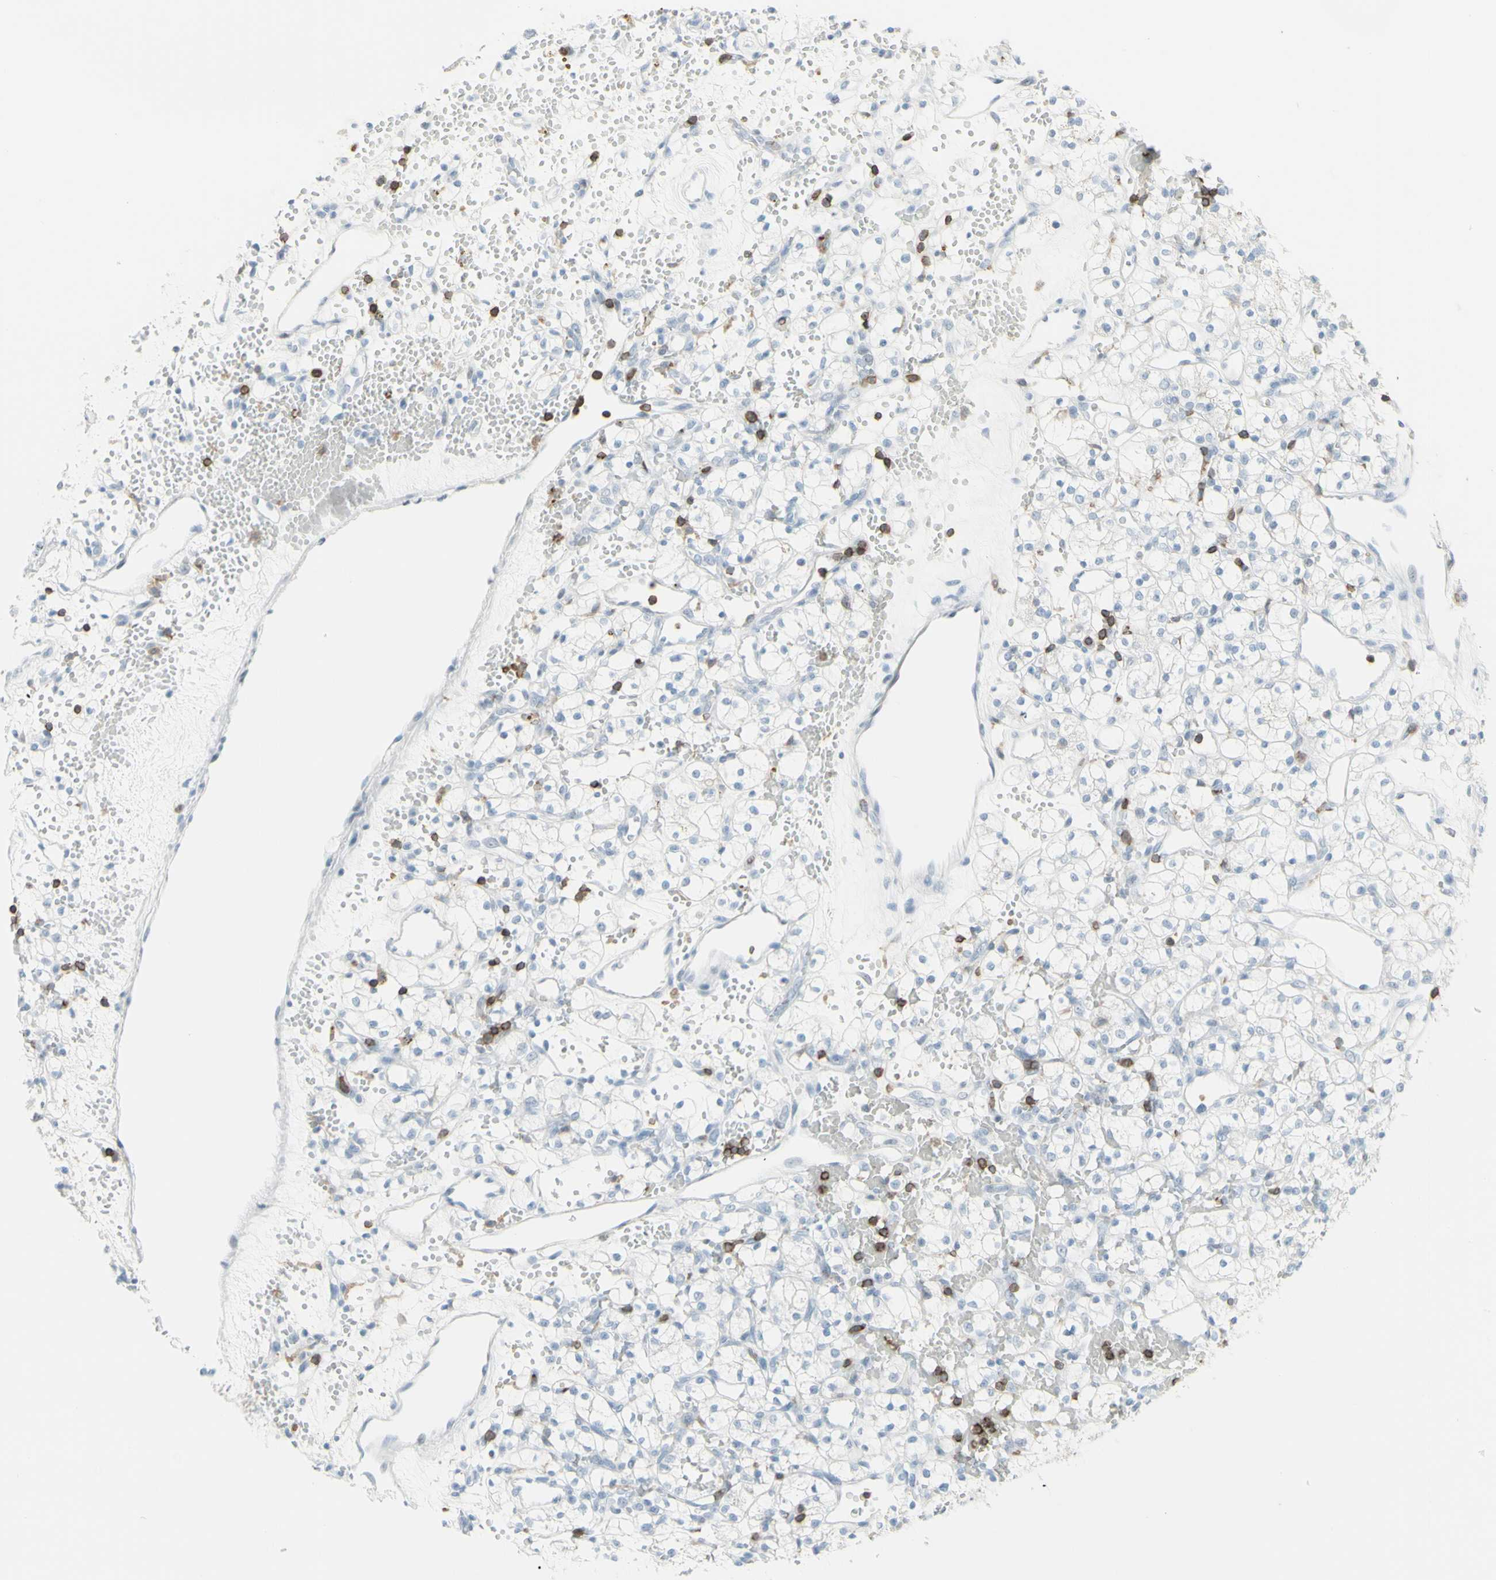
{"staining": {"intensity": "negative", "quantity": "none", "location": "none"}, "tissue": "renal cancer", "cell_type": "Tumor cells", "image_type": "cancer", "snomed": [{"axis": "morphology", "description": "Adenocarcinoma, NOS"}, {"axis": "topography", "description": "Kidney"}], "caption": "The immunohistochemistry (IHC) micrograph has no significant expression in tumor cells of renal cancer (adenocarcinoma) tissue.", "gene": "NRG1", "patient": {"sex": "female", "age": 60}}